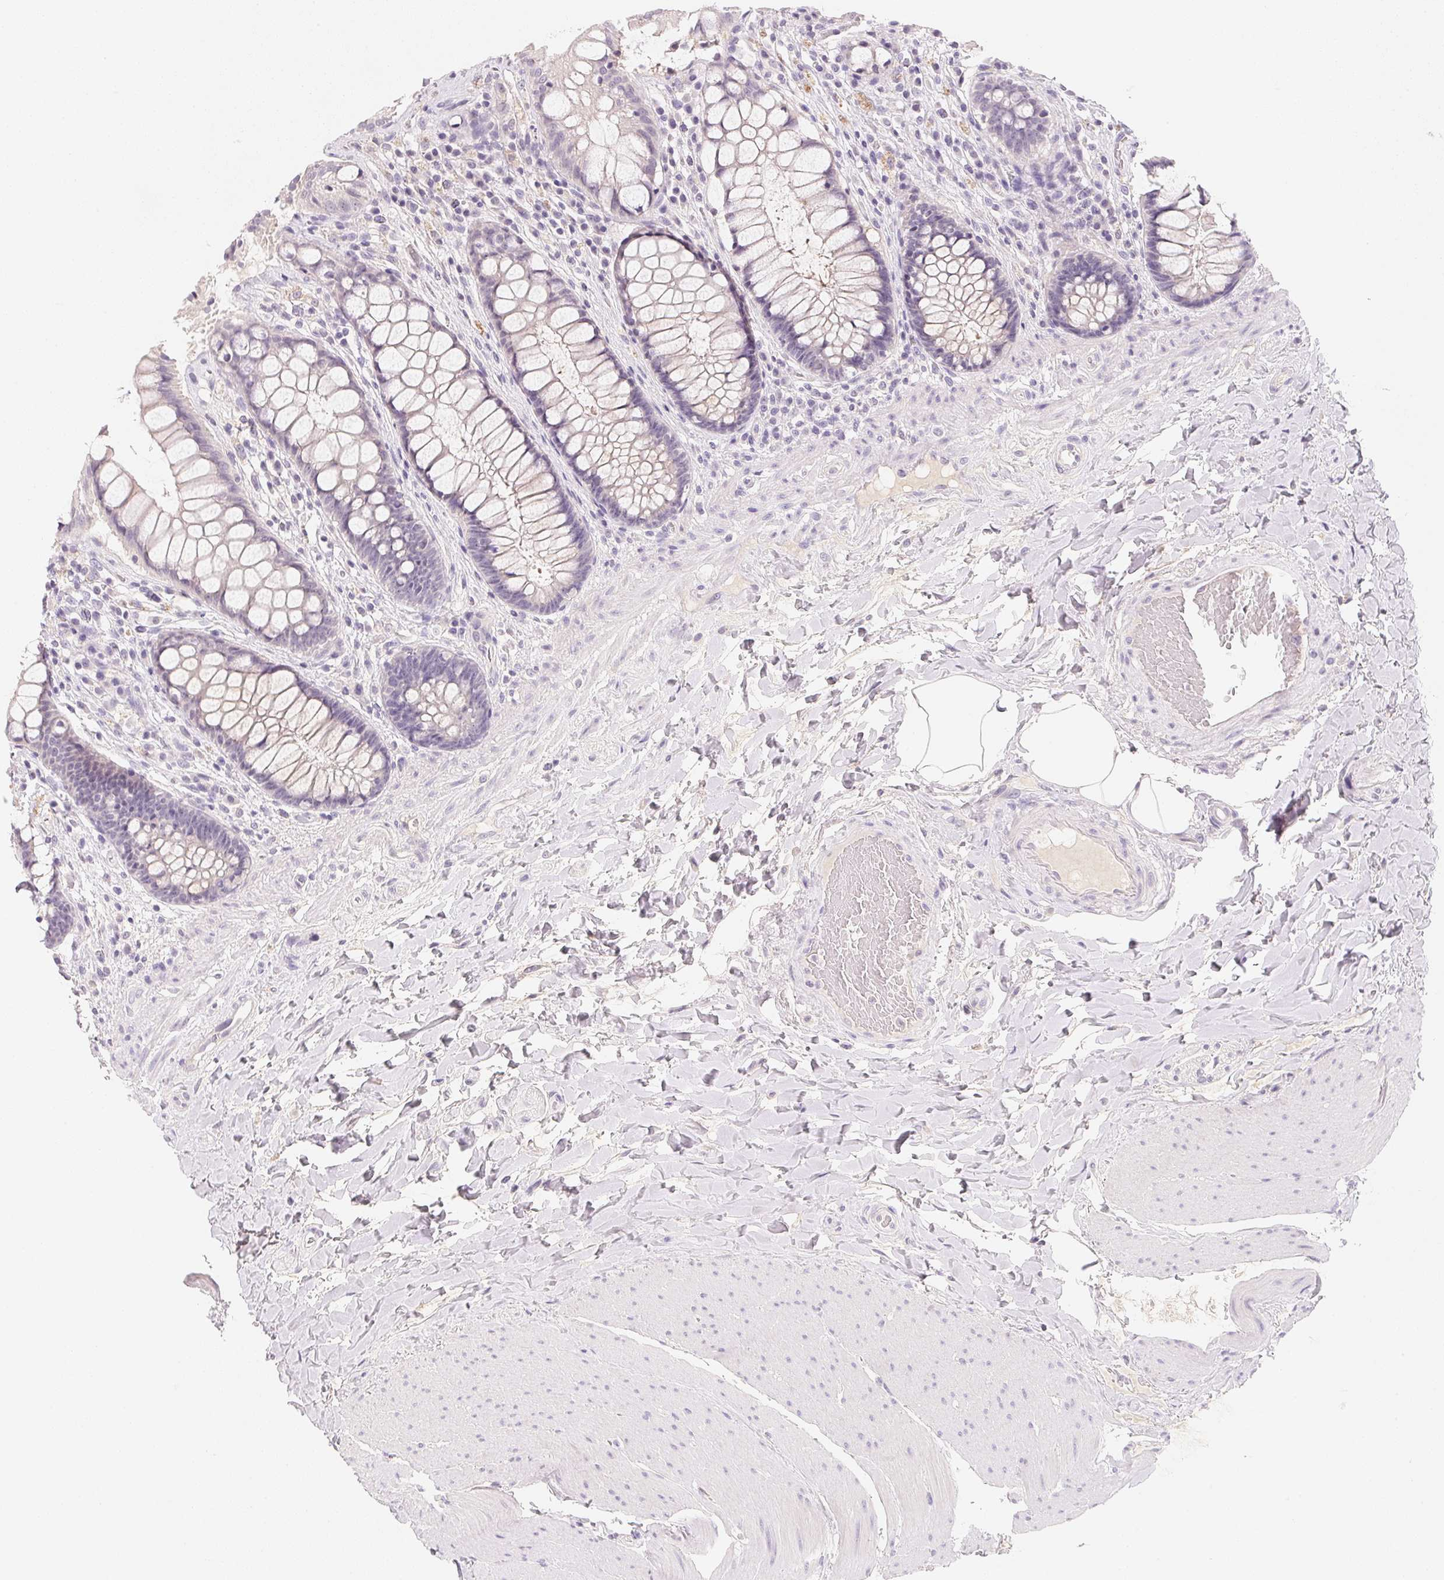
{"staining": {"intensity": "weak", "quantity": "<25%", "location": "cytoplasmic/membranous"}, "tissue": "rectum", "cell_type": "Glandular cells", "image_type": "normal", "snomed": [{"axis": "morphology", "description": "Normal tissue, NOS"}, {"axis": "topography", "description": "Rectum"}], "caption": "This image is of unremarkable rectum stained with immunohistochemistry to label a protein in brown with the nuclei are counter-stained blue. There is no positivity in glandular cells. (Stains: DAB IHC with hematoxylin counter stain, Microscopy: brightfield microscopy at high magnification).", "gene": "MCOLN3", "patient": {"sex": "female", "age": 58}}